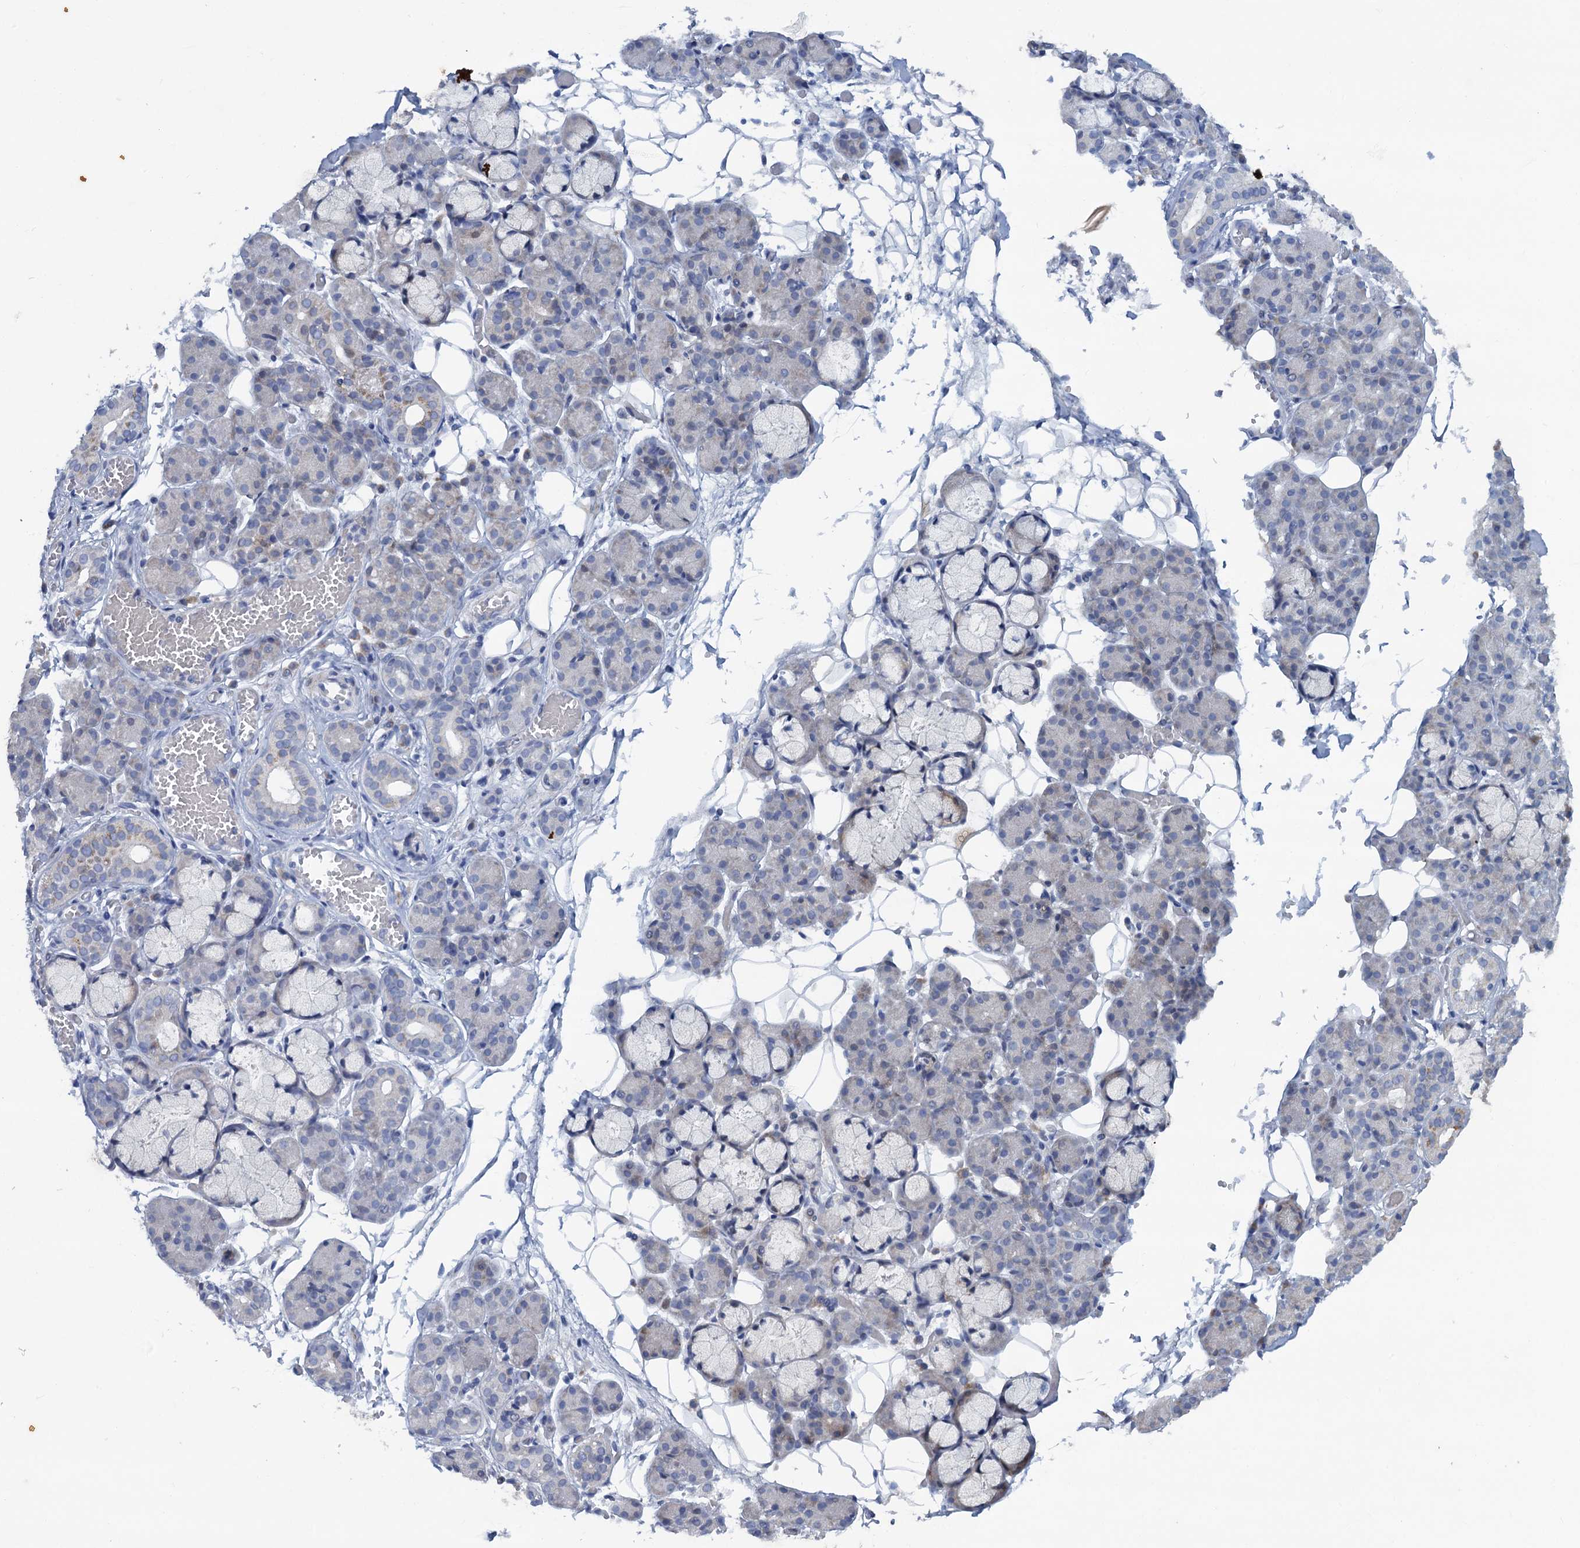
{"staining": {"intensity": "negative", "quantity": "none", "location": "none"}, "tissue": "salivary gland", "cell_type": "Glandular cells", "image_type": "normal", "snomed": [{"axis": "morphology", "description": "Normal tissue, NOS"}, {"axis": "topography", "description": "Salivary gland"}], "caption": "A histopathology image of salivary gland stained for a protein reveals no brown staining in glandular cells.", "gene": "QPCTL", "patient": {"sex": "male", "age": 63}}